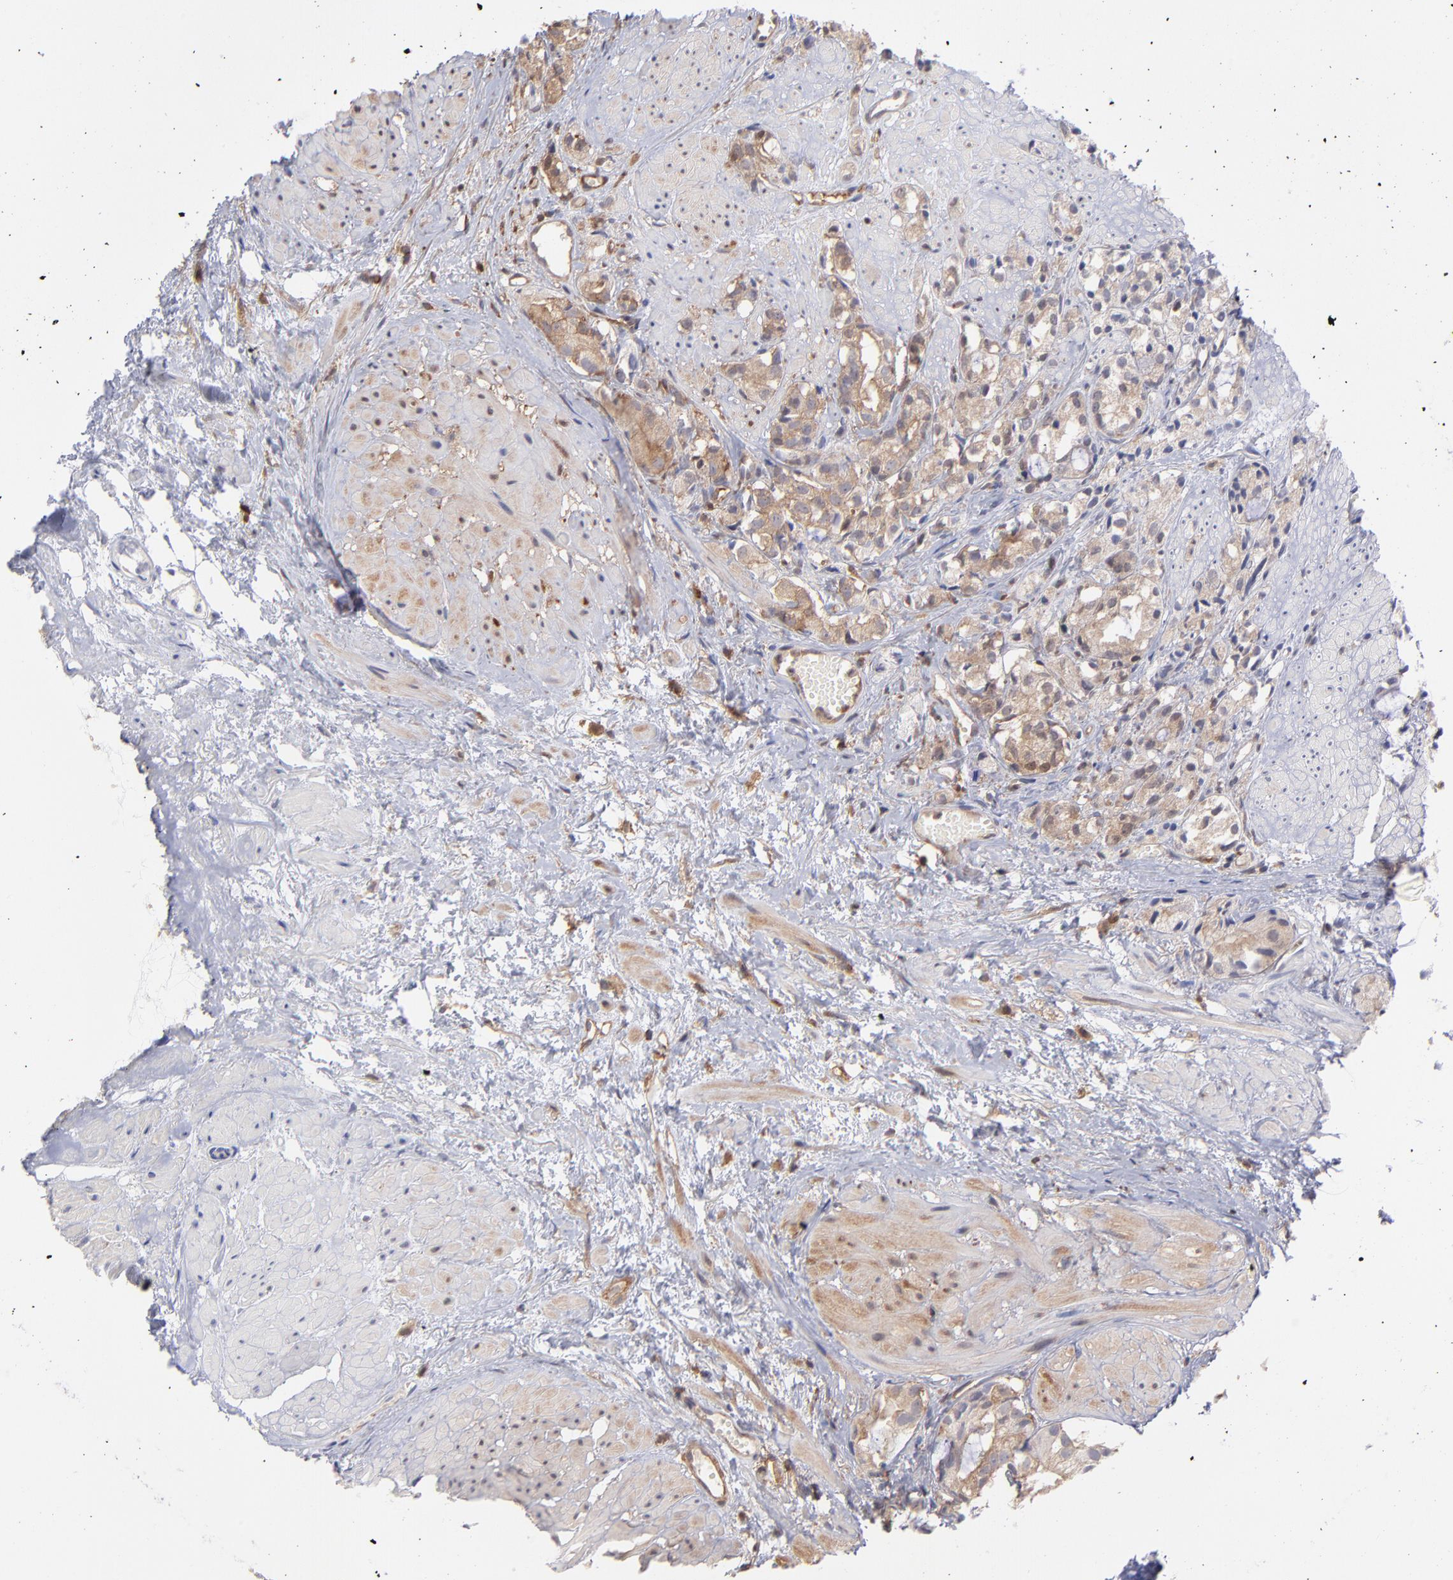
{"staining": {"intensity": "weak", "quantity": "25%-75%", "location": "cytoplasmic/membranous"}, "tissue": "prostate cancer", "cell_type": "Tumor cells", "image_type": "cancer", "snomed": [{"axis": "morphology", "description": "Adenocarcinoma, High grade"}, {"axis": "topography", "description": "Prostate"}], "caption": "Immunohistochemistry (IHC) image of prostate adenocarcinoma (high-grade) stained for a protein (brown), which demonstrates low levels of weak cytoplasmic/membranous expression in approximately 25%-75% of tumor cells.", "gene": "MAPRE1", "patient": {"sex": "male", "age": 85}}